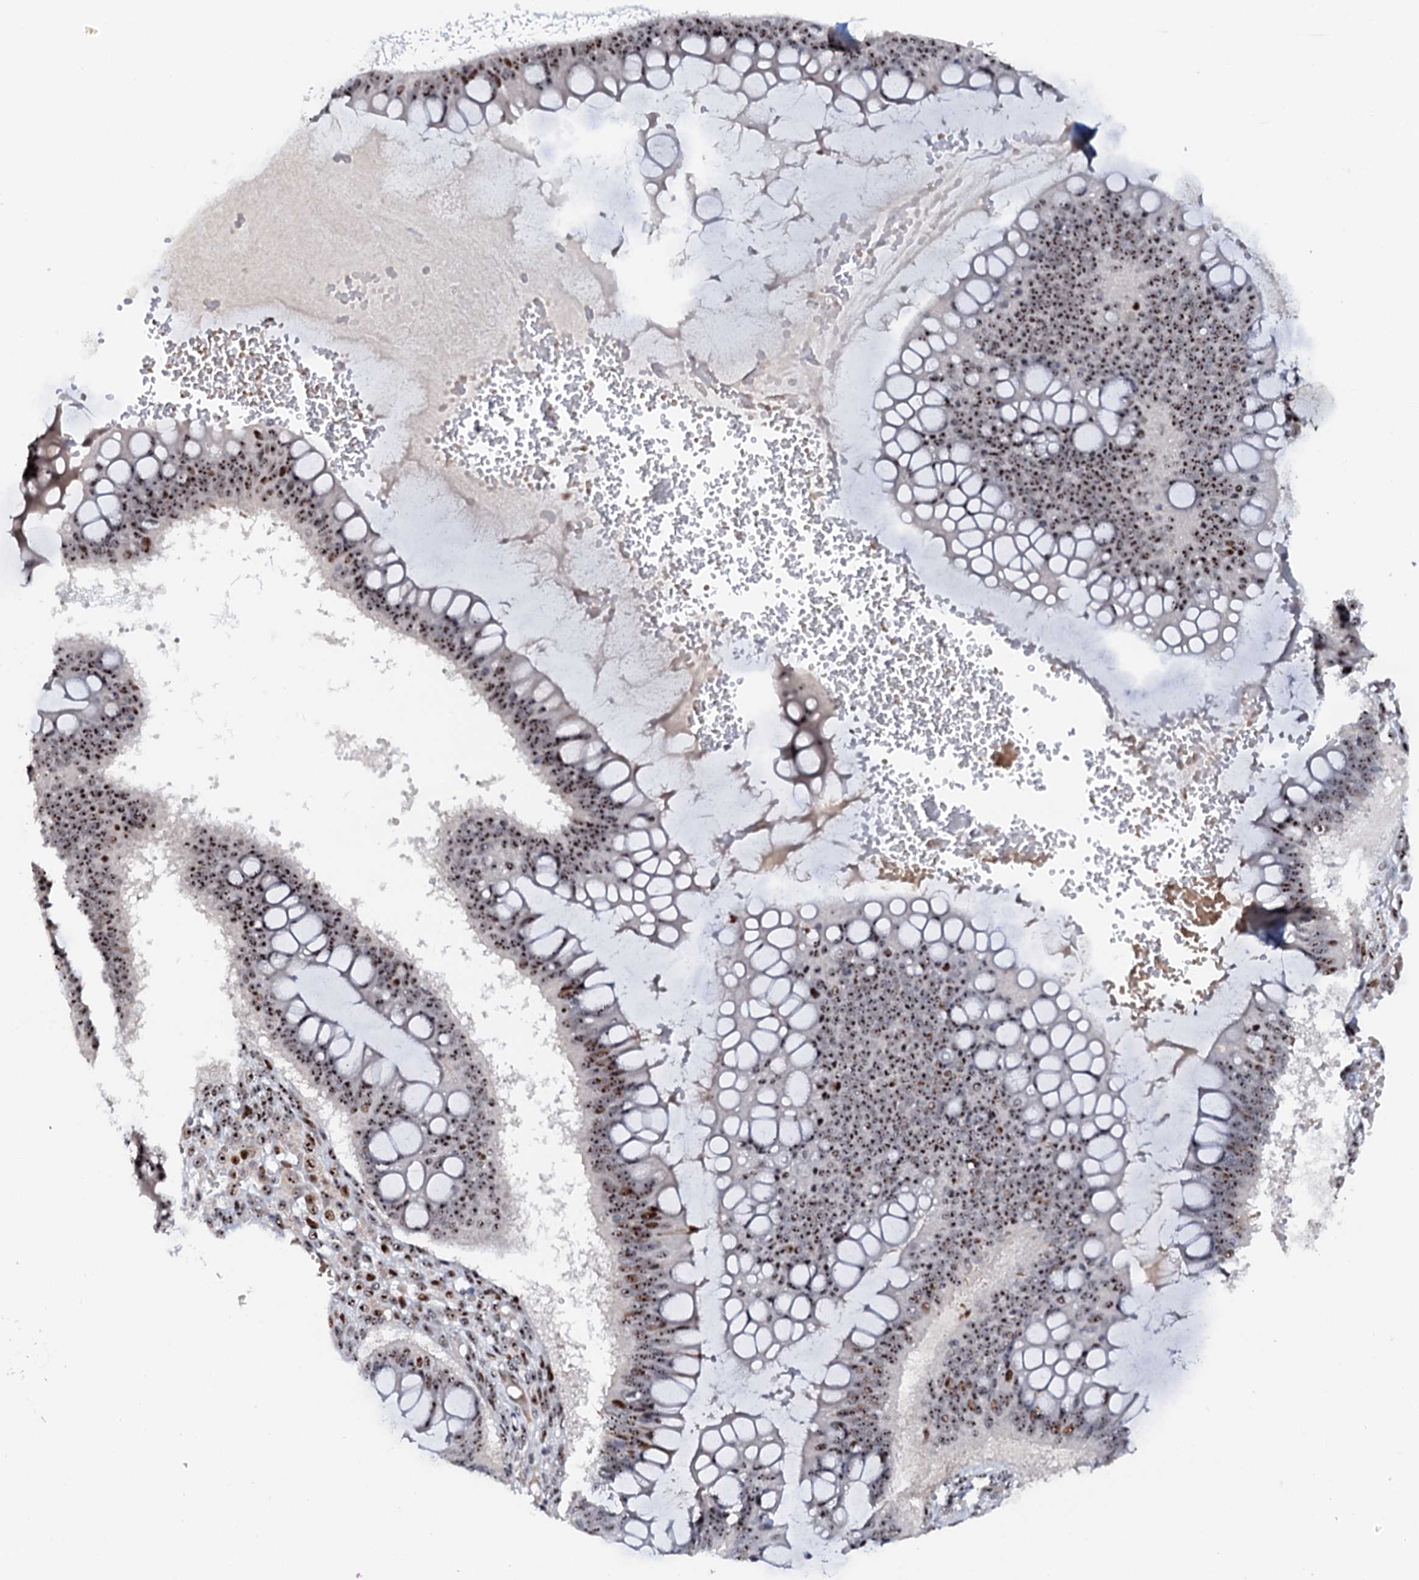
{"staining": {"intensity": "moderate", "quantity": ">75%", "location": "nuclear"}, "tissue": "ovarian cancer", "cell_type": "Tumor cells", "image_type": "cancer", "snomed": [{"axis": "morphology", "description": "Cystadenocarcinoma, mucinous, NOS"}, {"axis": "topography", "description": "Ovary"}], "caption": "Immunohistochemical staining of ovarian cancer (mucinous cystadenocarcinoma) reveals medium levels of moderate nuclear positivity in about >75% of tumor cells.", "gene": "NEUROG3", "patient": {"sex": "female", "age": 73}}